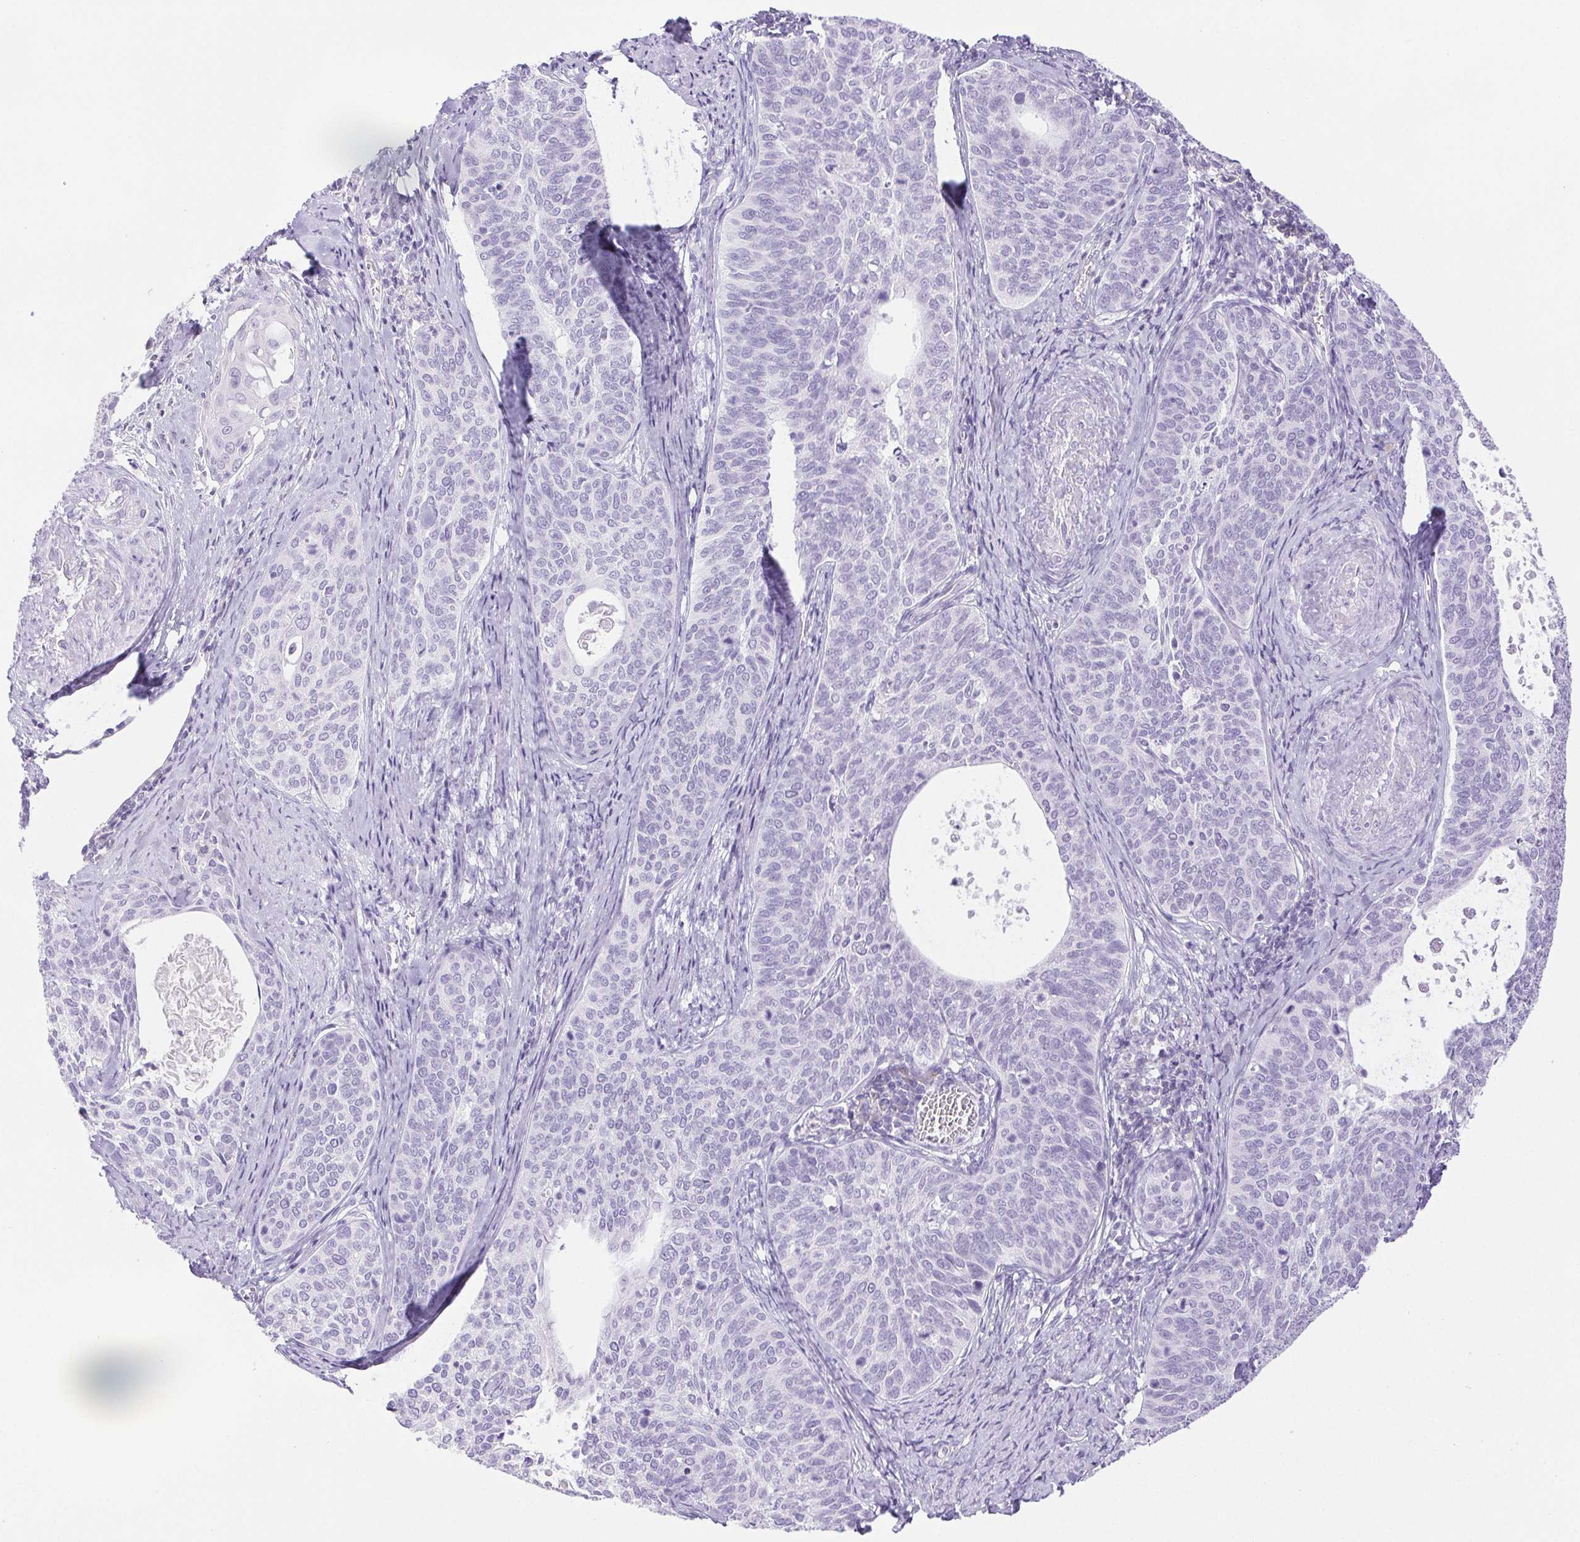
{"staining": {"intensity": "negative", "quantity": "none", "location": "none"}, "tissue": "cervical cancer", "cell_type": "Tumor cells", "image_type": "cancer", "snomed": [{"axis": "morphology", "description": "Squamous cell carcinoma, NOS"}, {"axis": "topography", "description": "Cervix"}], "caption": "Immunohistochemistry (IHC) histopathology image of cervical cancer (squamous cell carcinoma) stained for a protein (brown), which reveals no staining in tumor cells.", "gene": "HLA-G", "patient": {"sex": "female", "age": 69}}